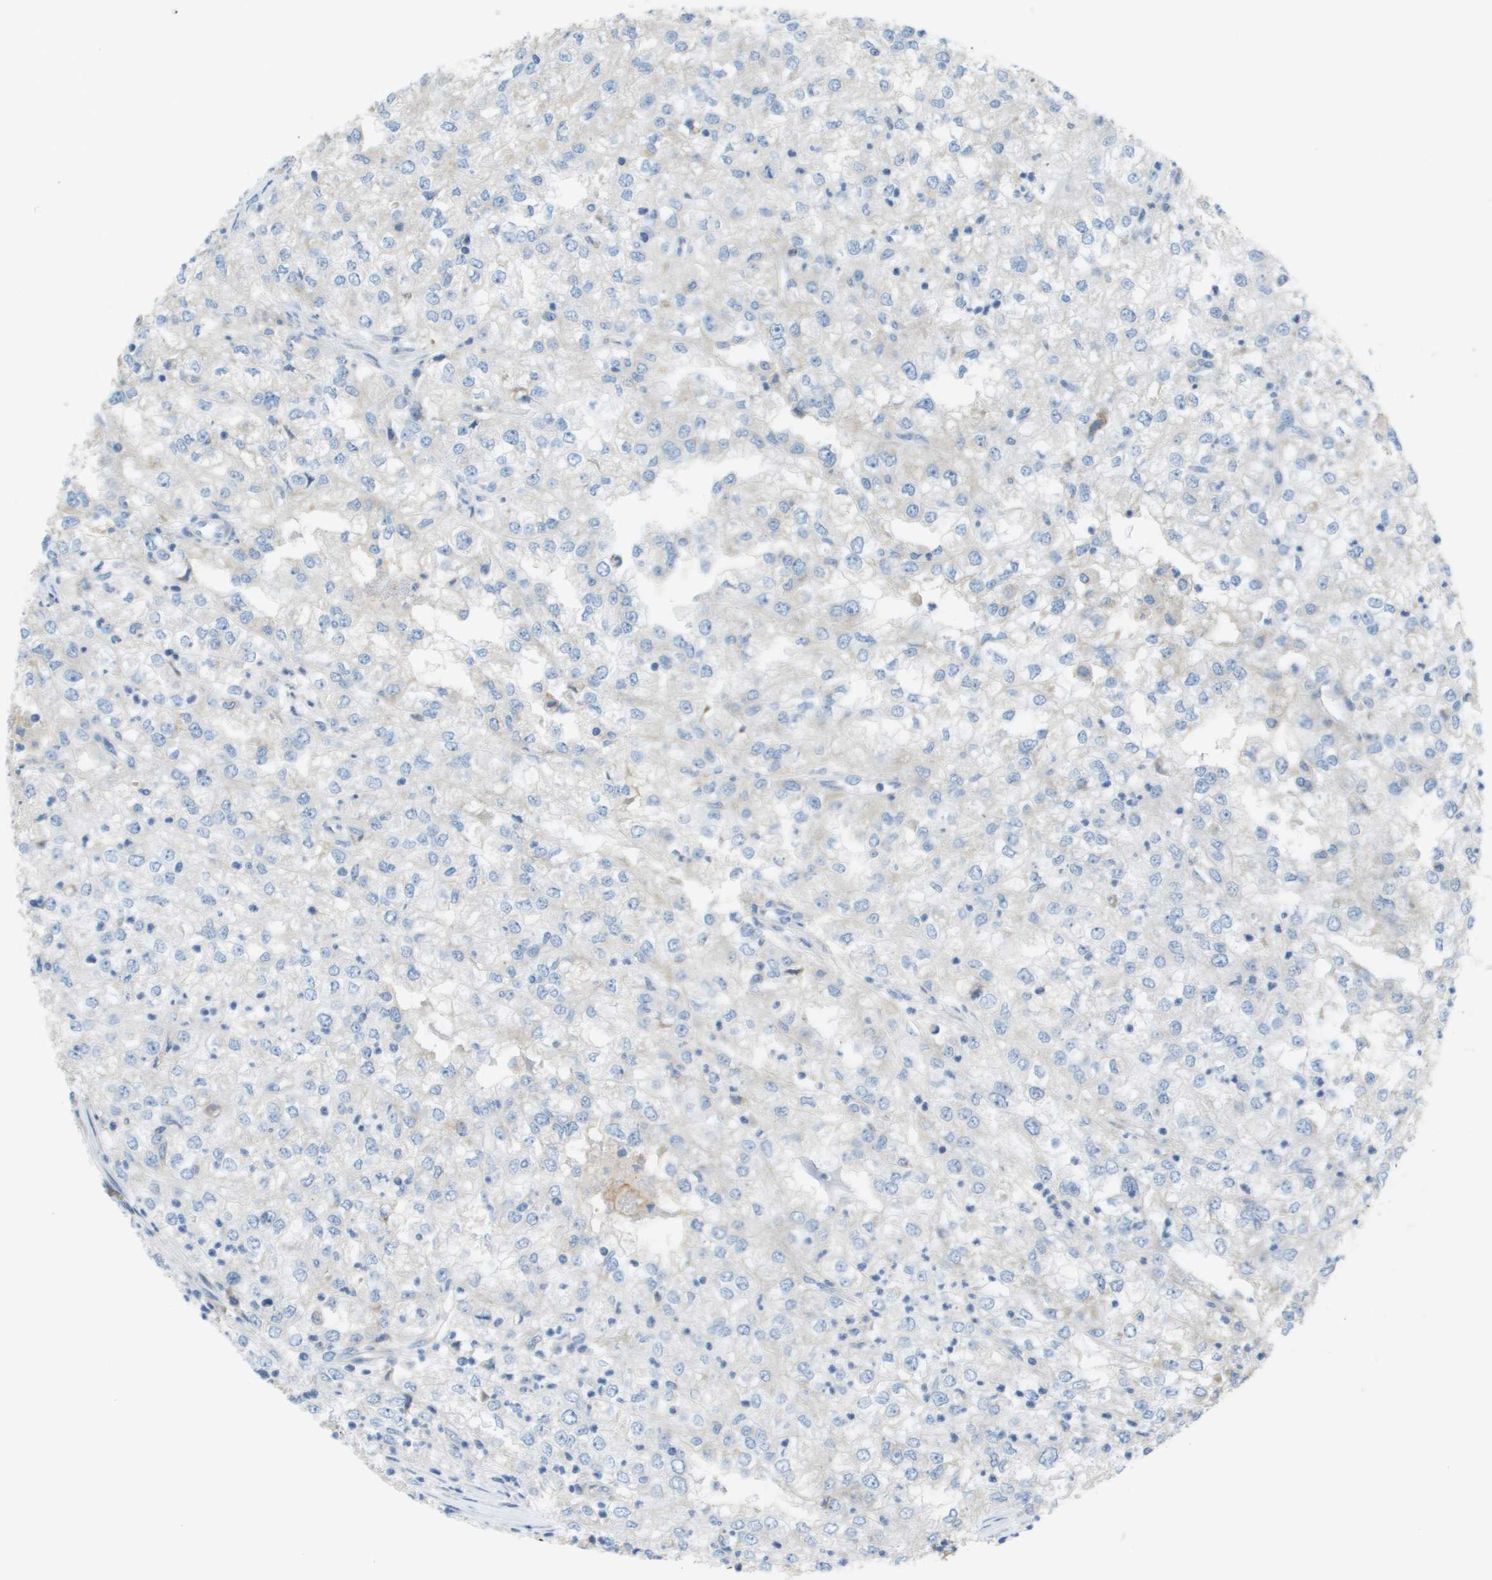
{"staining": {"intensity": "negative", "quantity": "none", "location": "none"}, "tissue": "renal cancer", "cell_type": "Tumor cells", "image_type": "cancer", "snomed": [{"axis": "morphology", "description": "Adenocarcinoma, NOS"}, {"axis": "topography", "description": "Kidney"}], "caption": "Immunohistochemistry (IHC) photomicrograph of neoplastic tissue: renal cancer stained with DAB displays no significant protein positivity in tumor cells.", "gene": "GALNT6", "patient": {"sex": "female", "age": 54}}